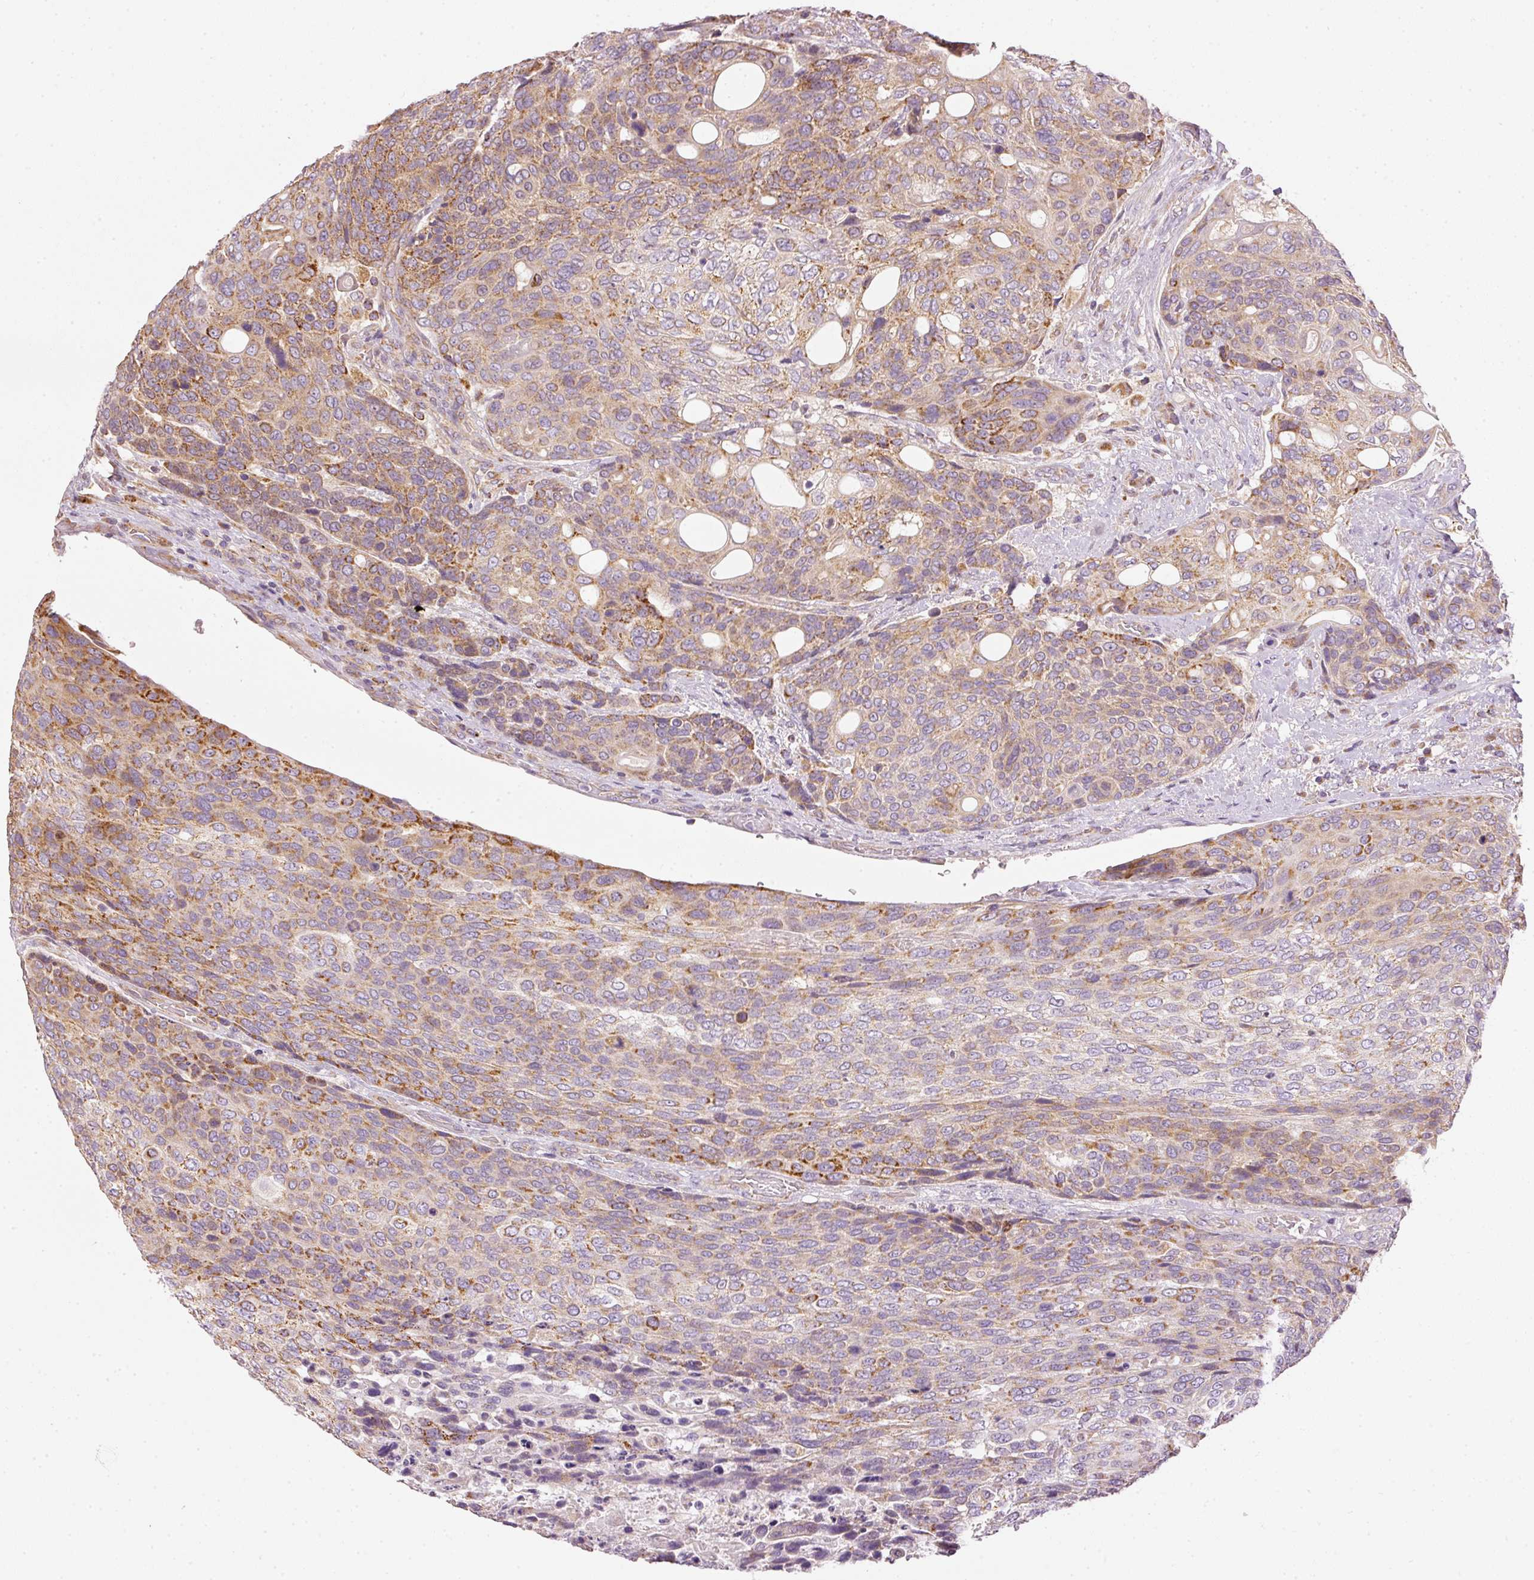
{"staining": {"intensity": "moderate", "quantity": "25%-75%", "location": "cytoplasmic/membranous"}, "tissue": "urothelial cancer", "cell_type": "Tumor cells", "image_type": "cancer", "snomed": [{"axis": "morphology", "description": "Urothelial carcinoma, High grade"}, {"axis": "topography", "description": "Urinary bladder"}], "caption": "Brown immunohistochemical staining in urothelial carcinoma (high-grade) demonstrates moderate cytoplasmic/membranous expression in about 25%-75% of tumor cells.", "gene": "MTHFD1L", "patient": {"sex": "female", "age": 70}}